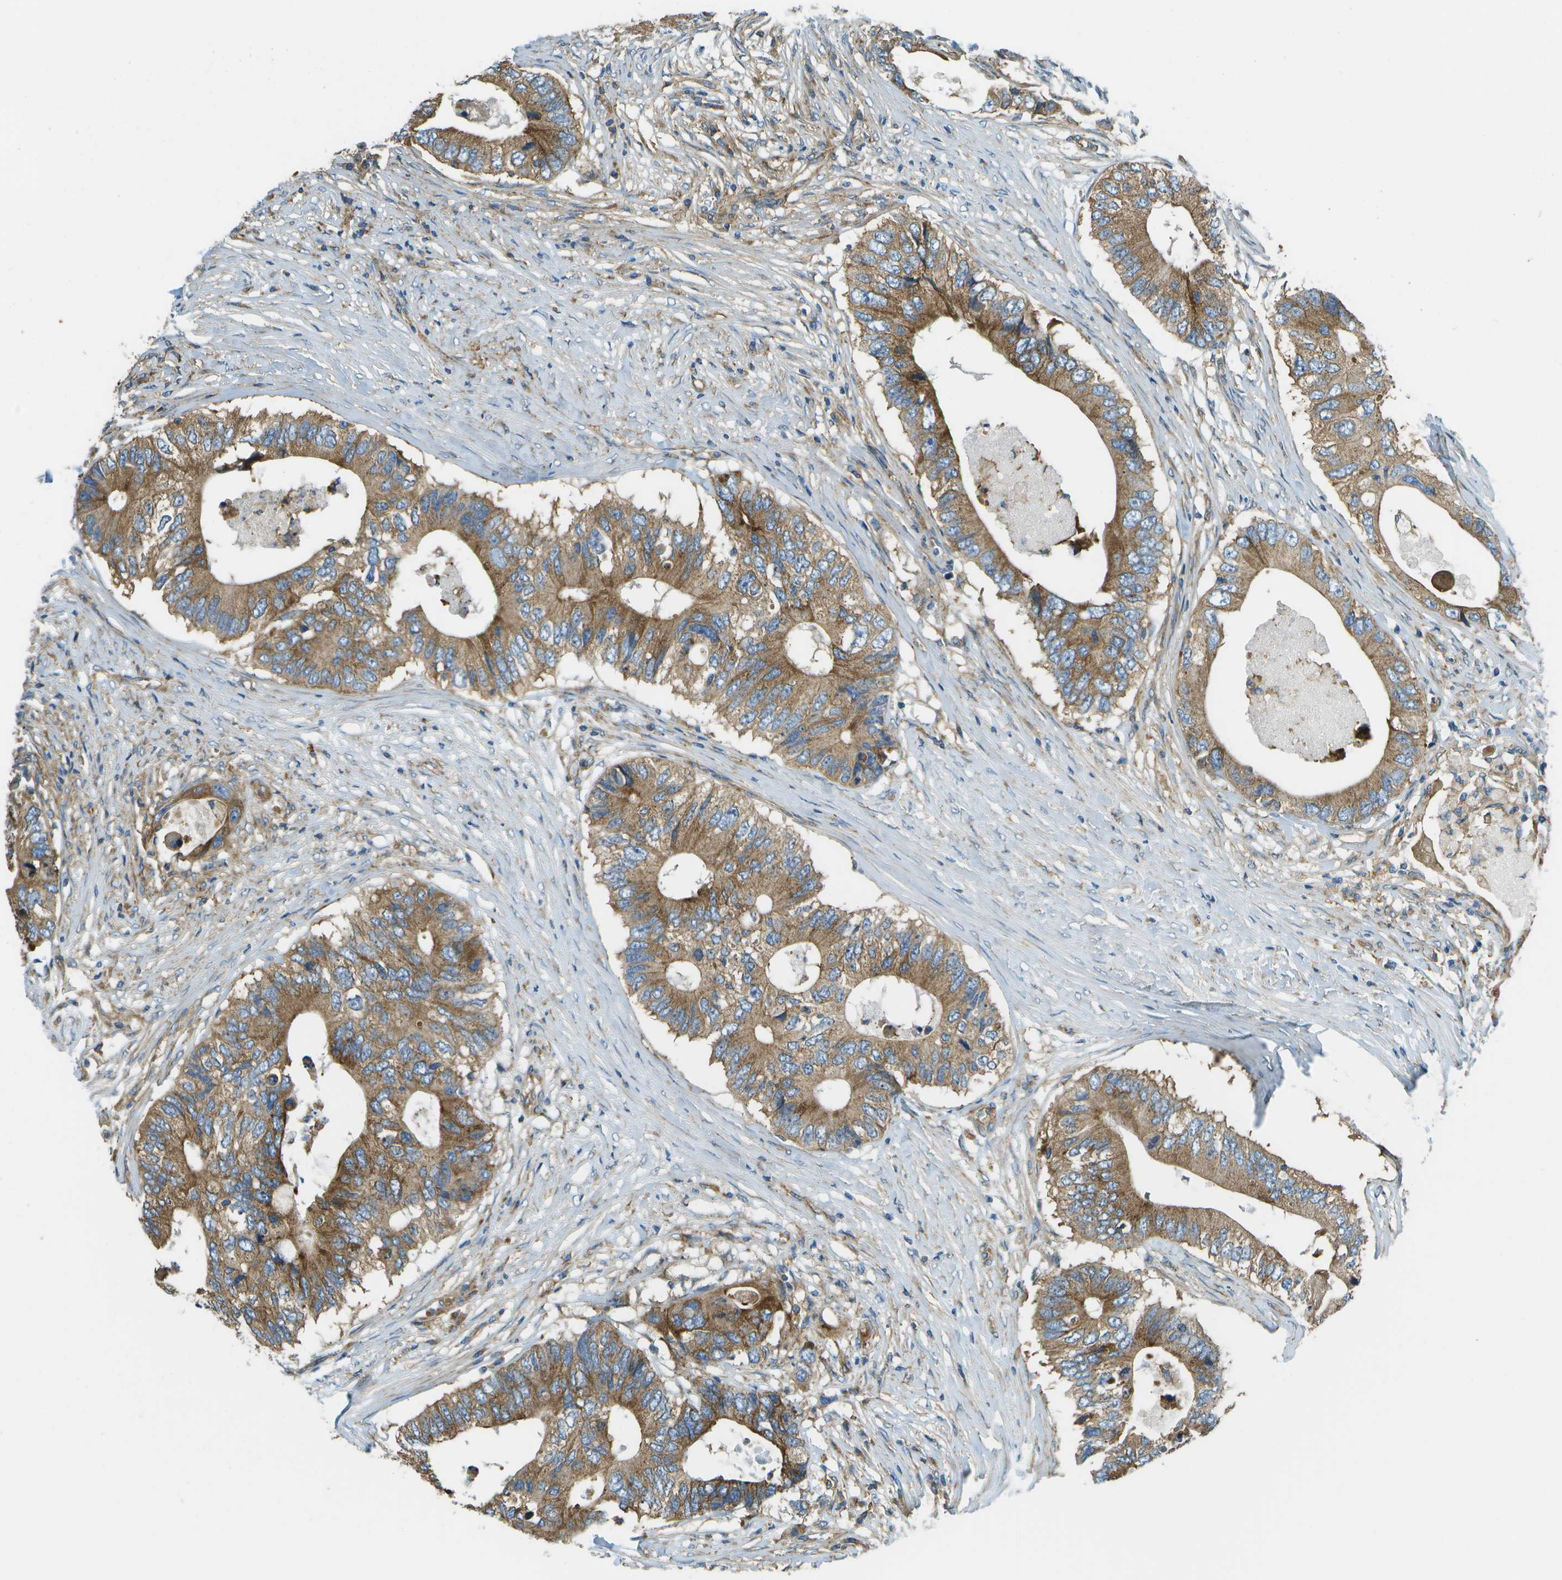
{"staining": {"intensity": "moderate", "quantity": ">75%", "location": "cytoplasmic/membranous"}, "tissue": "colorectal cancer", "cell_type": "Tumor cells", "image_type": "cancer", "snomed": [{"axis": "morphology", "description": "Adenocarcinoma, NOS"}, {"axis": "topography", "description": "Colon"}], "caption": "Immunohistochemical staining of human colorectal cancer reveals medium levels of moderate cytoplasmic/membranous protein positivity in approximately >75% of tumor cells.", "gene": "CLTC", "patient": {"sex": "male", "age": 71}}